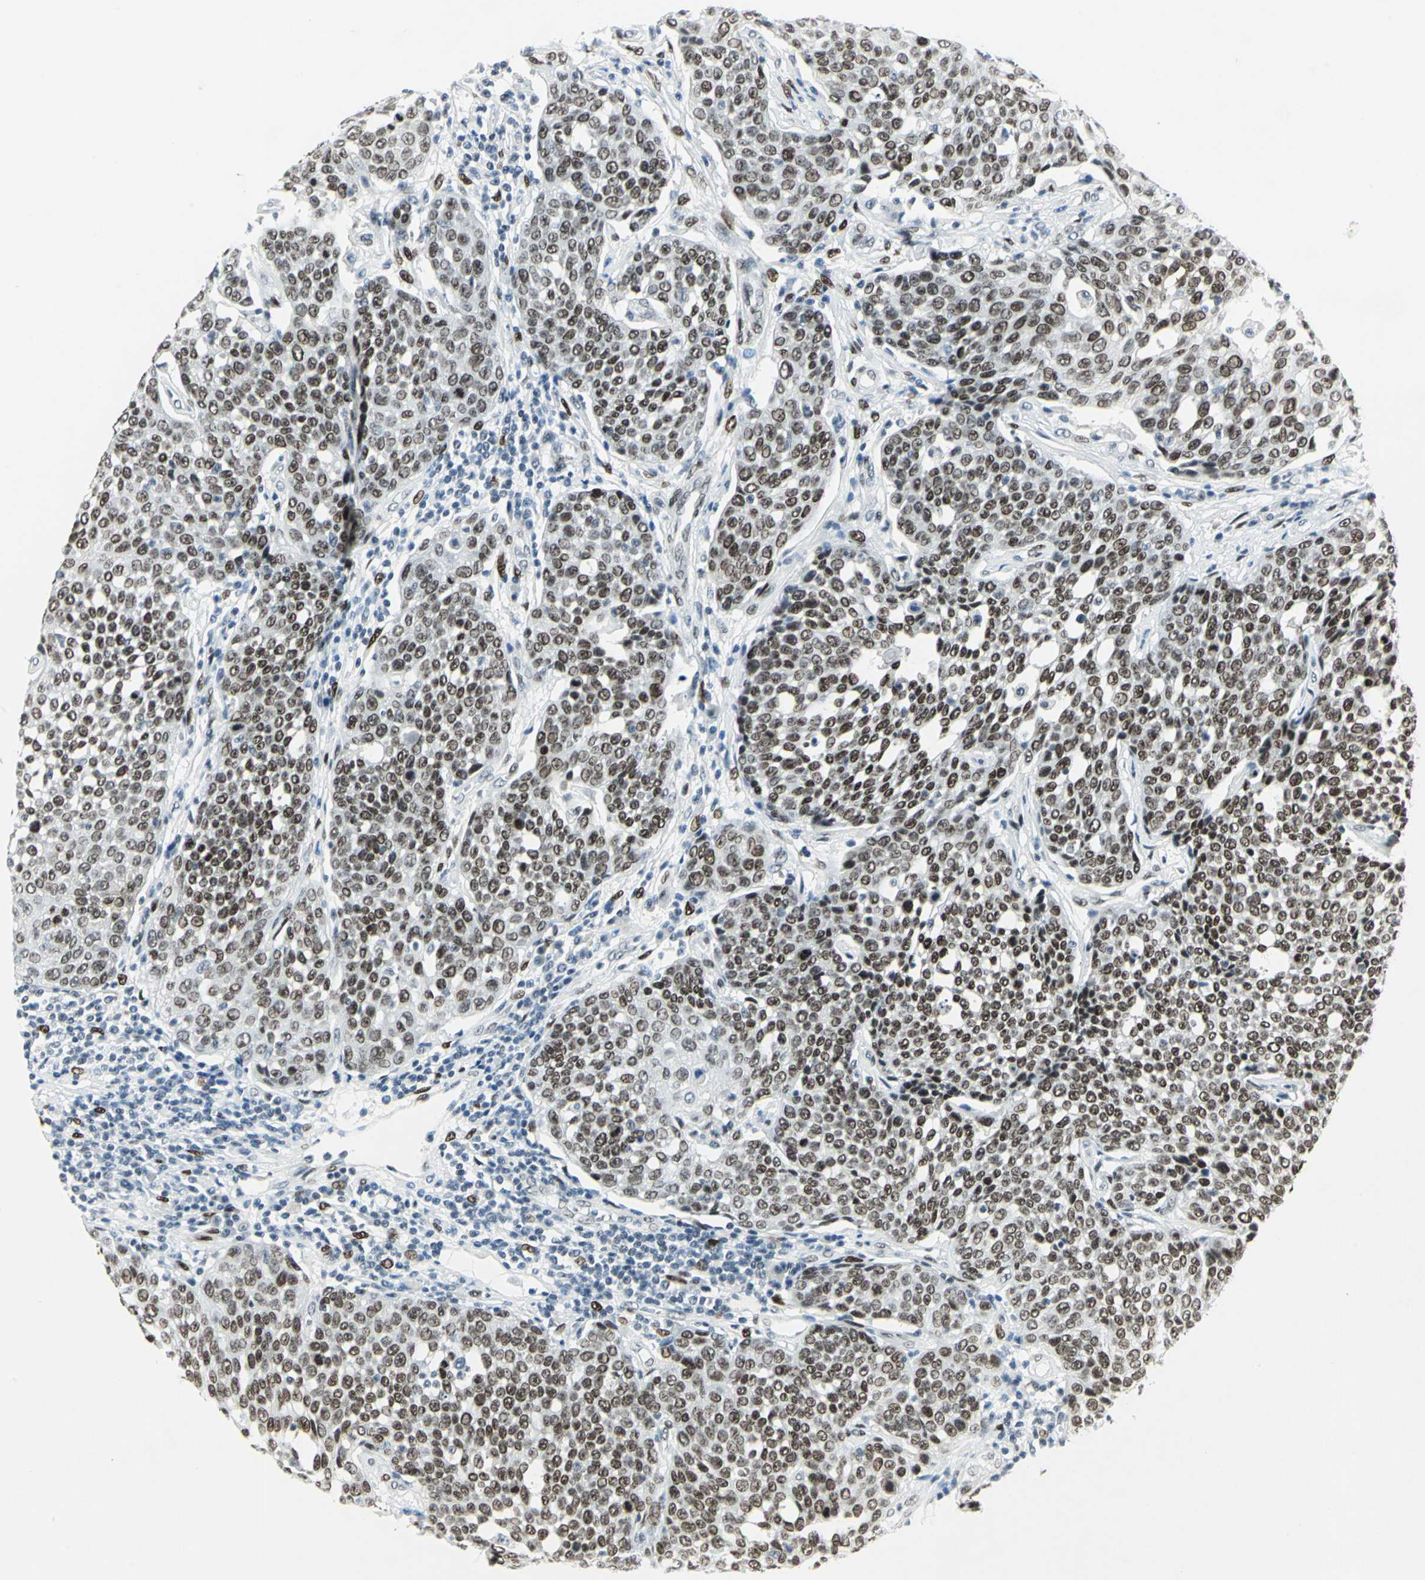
{"staining": {"intensity": "strong", "quantity": ">75%", "location": "nuclear"}, "tissue": "cervical cancer", "cell_type": "Tumor cells", "image_type": "cancer", "snomed": [{"axis": "morphology", "description": "Squamous cell carcinoma, NOS"}, {"axis": "topography", "description": "Cervix"}], "caption": "IHC of human cervical cancer demonstrates high levels of strong nuclear staining in approximately >75% of tumor cells.", "gene": "MEIS2", "patient": {"sex": "female", "age": 34}}